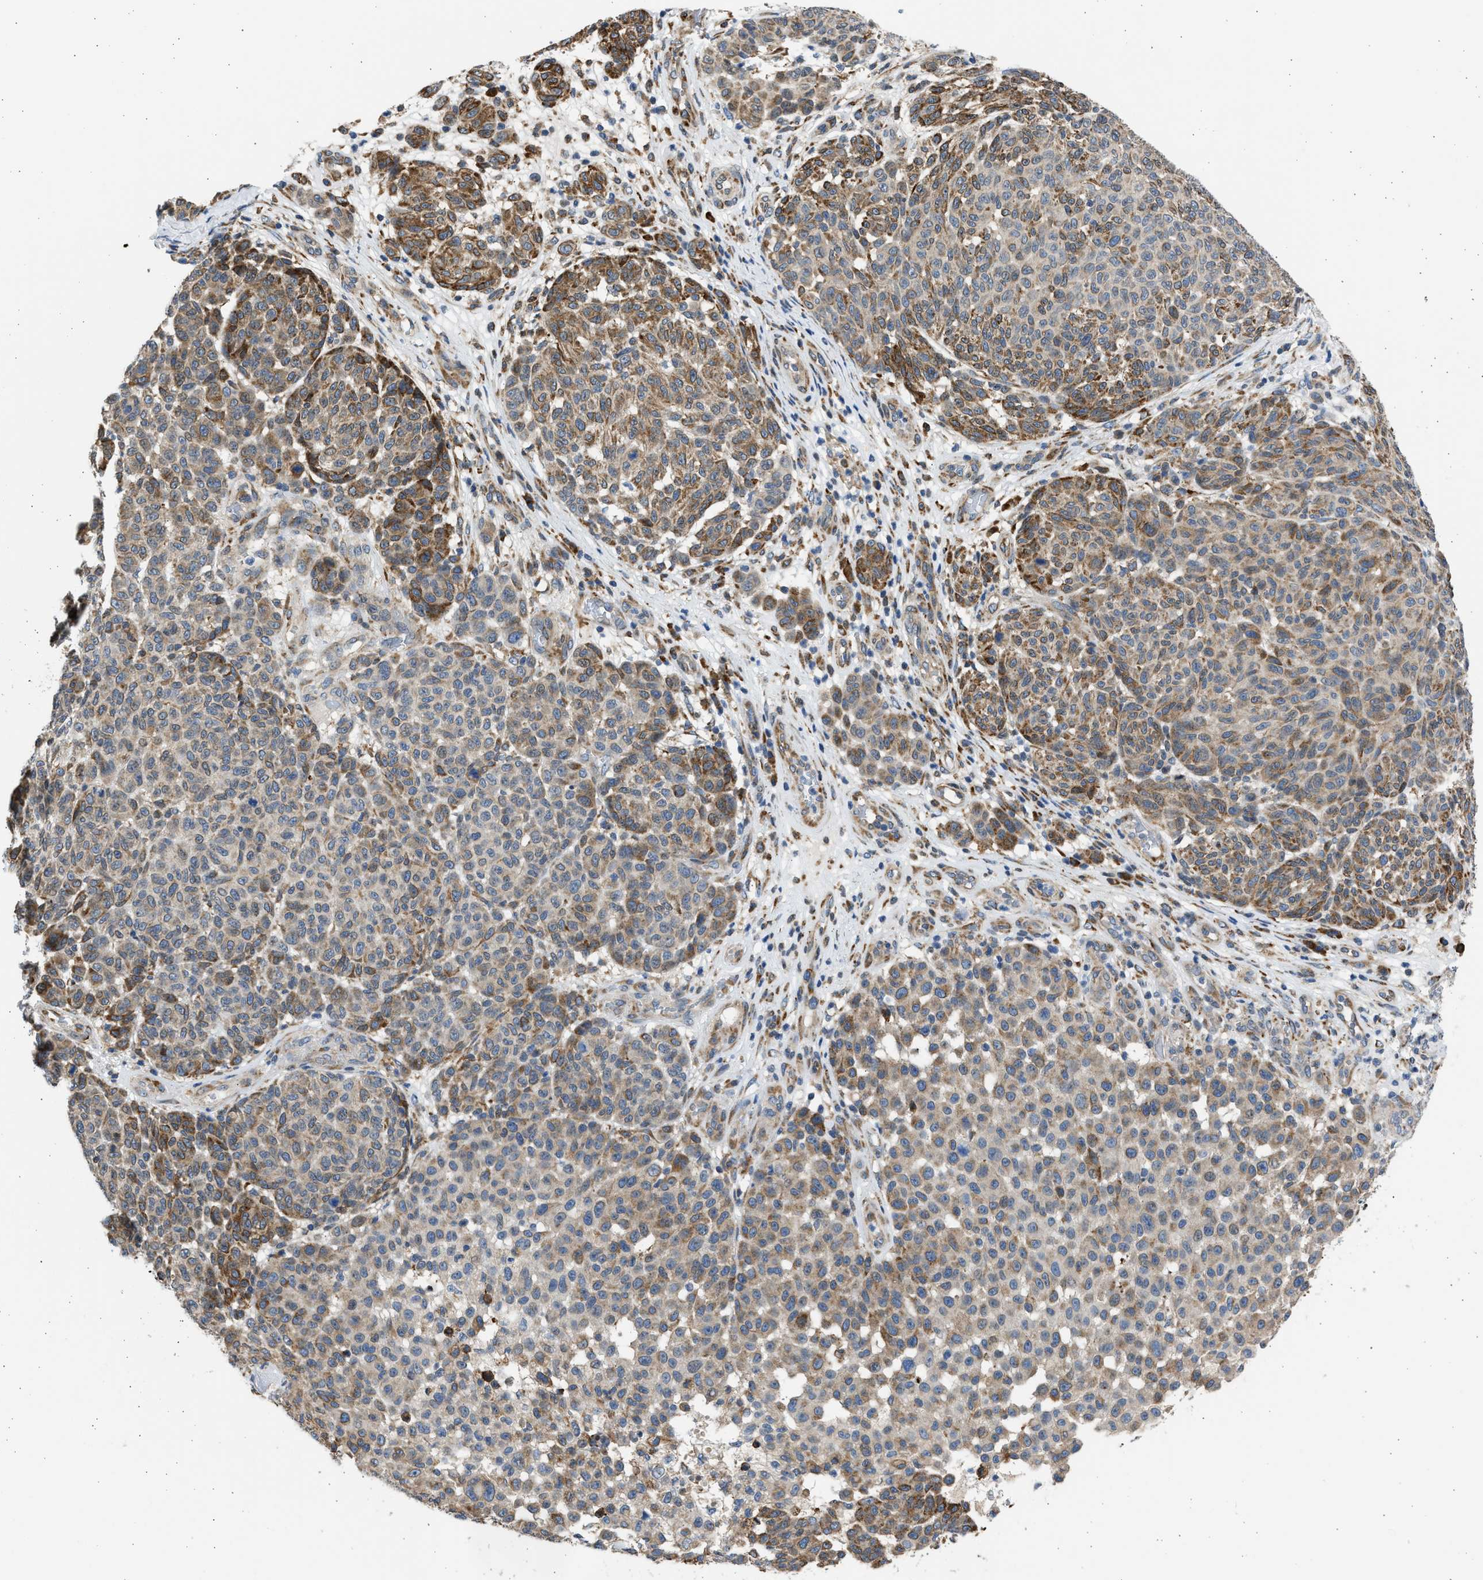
{"staining": {"intensity": "weak", "quantity": ">75%", "location": "cytoplasmic/membranous"}, "tissue": "melanoma", "cell_type": "Tumor cells", "image_type": "cancer", "snomed": [{"axis": "morphology", "description": "Malignant melanoma, NOS"}, {"axis": "topography", "description": "Skin"}], "caption": "Tumor cells exhibit weak cytoplasmic/membranous staining in about >75% of cells in malignant melanoma. (Brightfield microscopy of DAB IHC at high magnification).", "gene": "PLD2", "patient": {"sex": "male", "age": 59}}